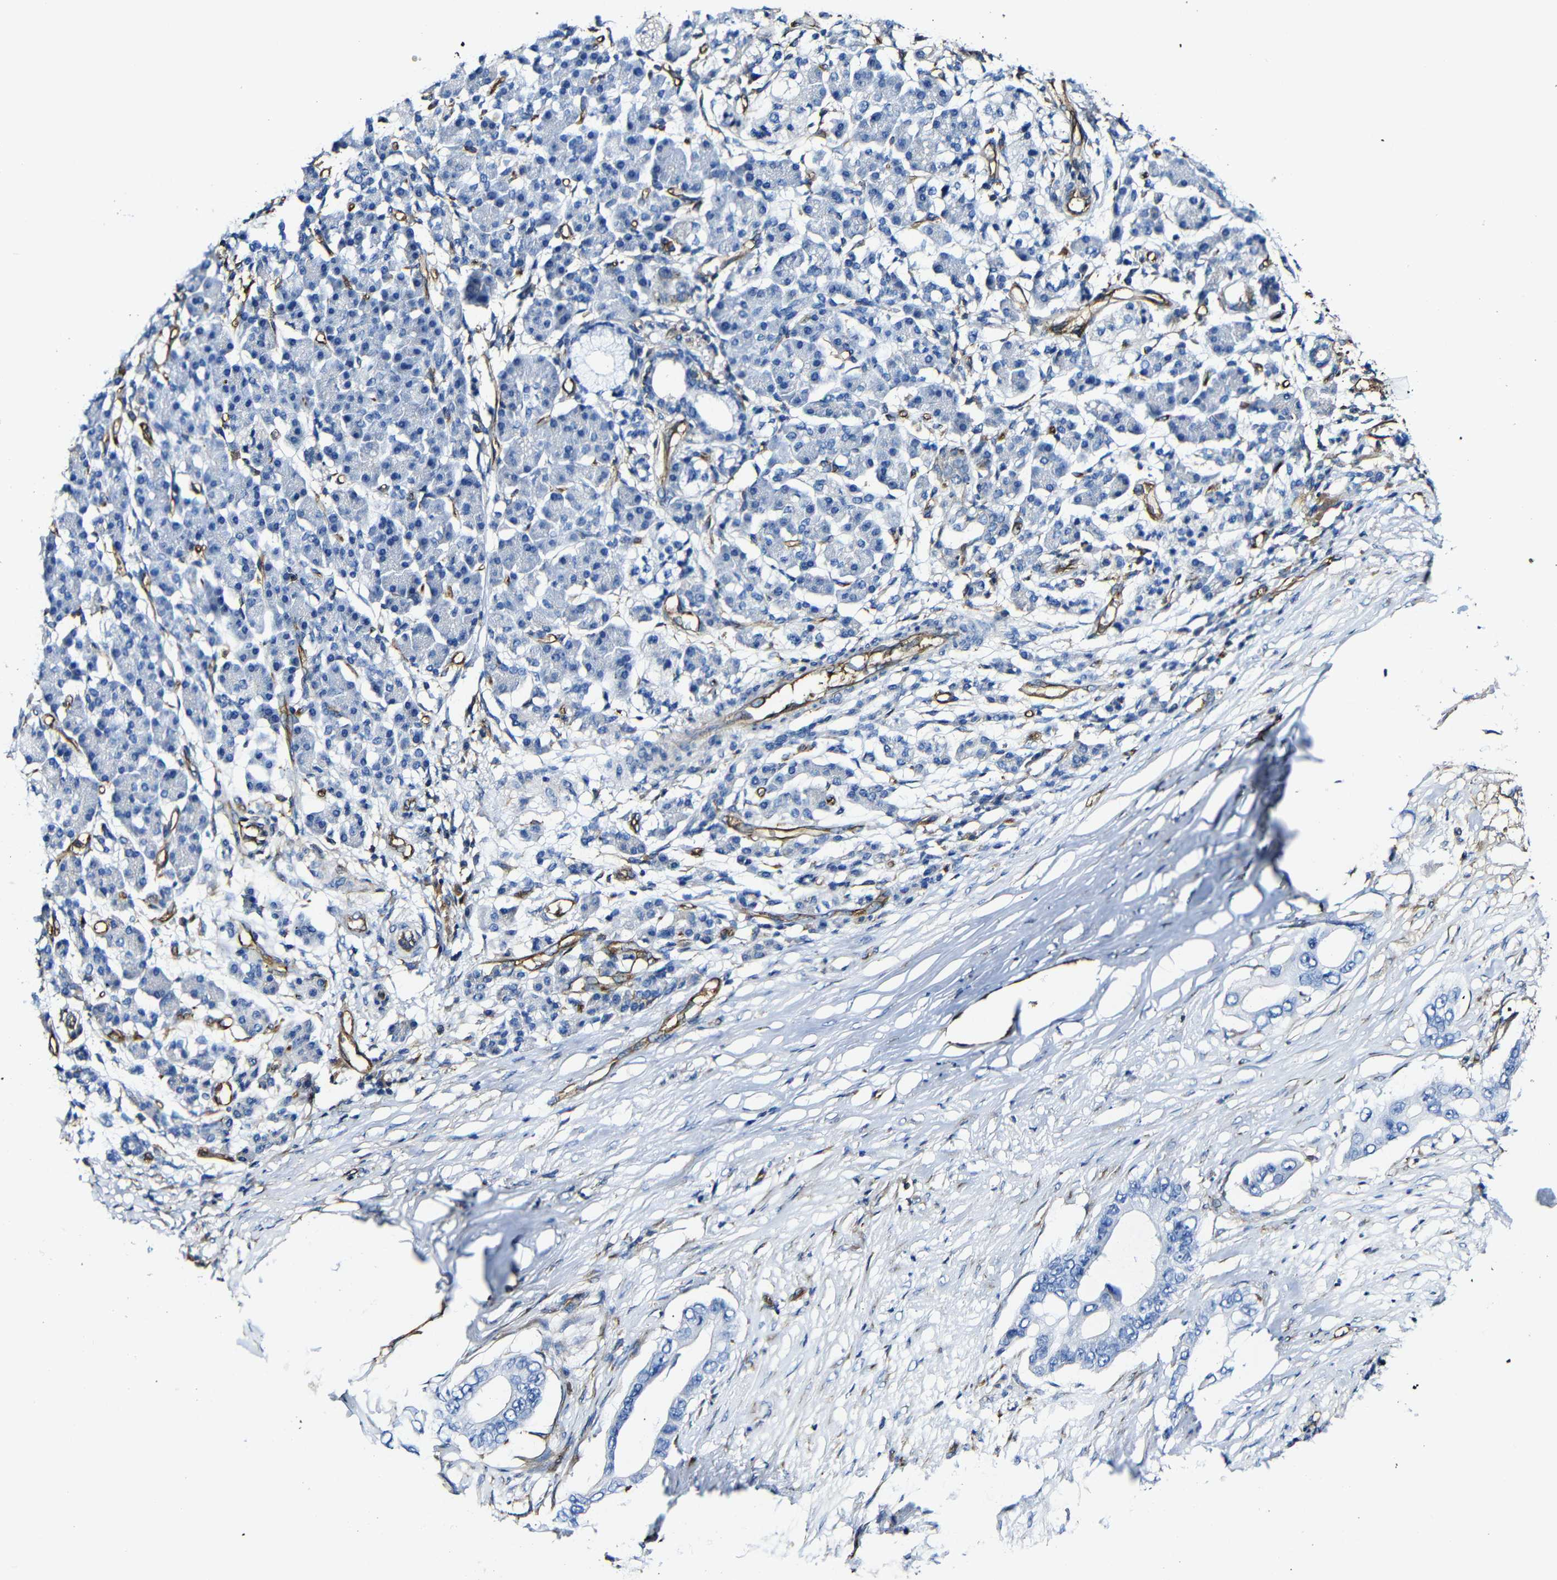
{"staining": {"intensity": "negative", "quantity": "none", "location": "none"}, "tissue": "pancreatic cancer", "cell_type": "Tumor cells", "image_type": "cancer", "snomed": [{"axis": "morphology", "description": "Adenocarcinoma, NOS"}, {"axis": "topography", "description": "Pancreas"}], "caption": "Adenocarcinoma (pancreatic) was stained to show a protein in brown. There is no significant staining in tumor cells.", "gene": "MSN", "patient": {"sex": "male", "age": 77}}